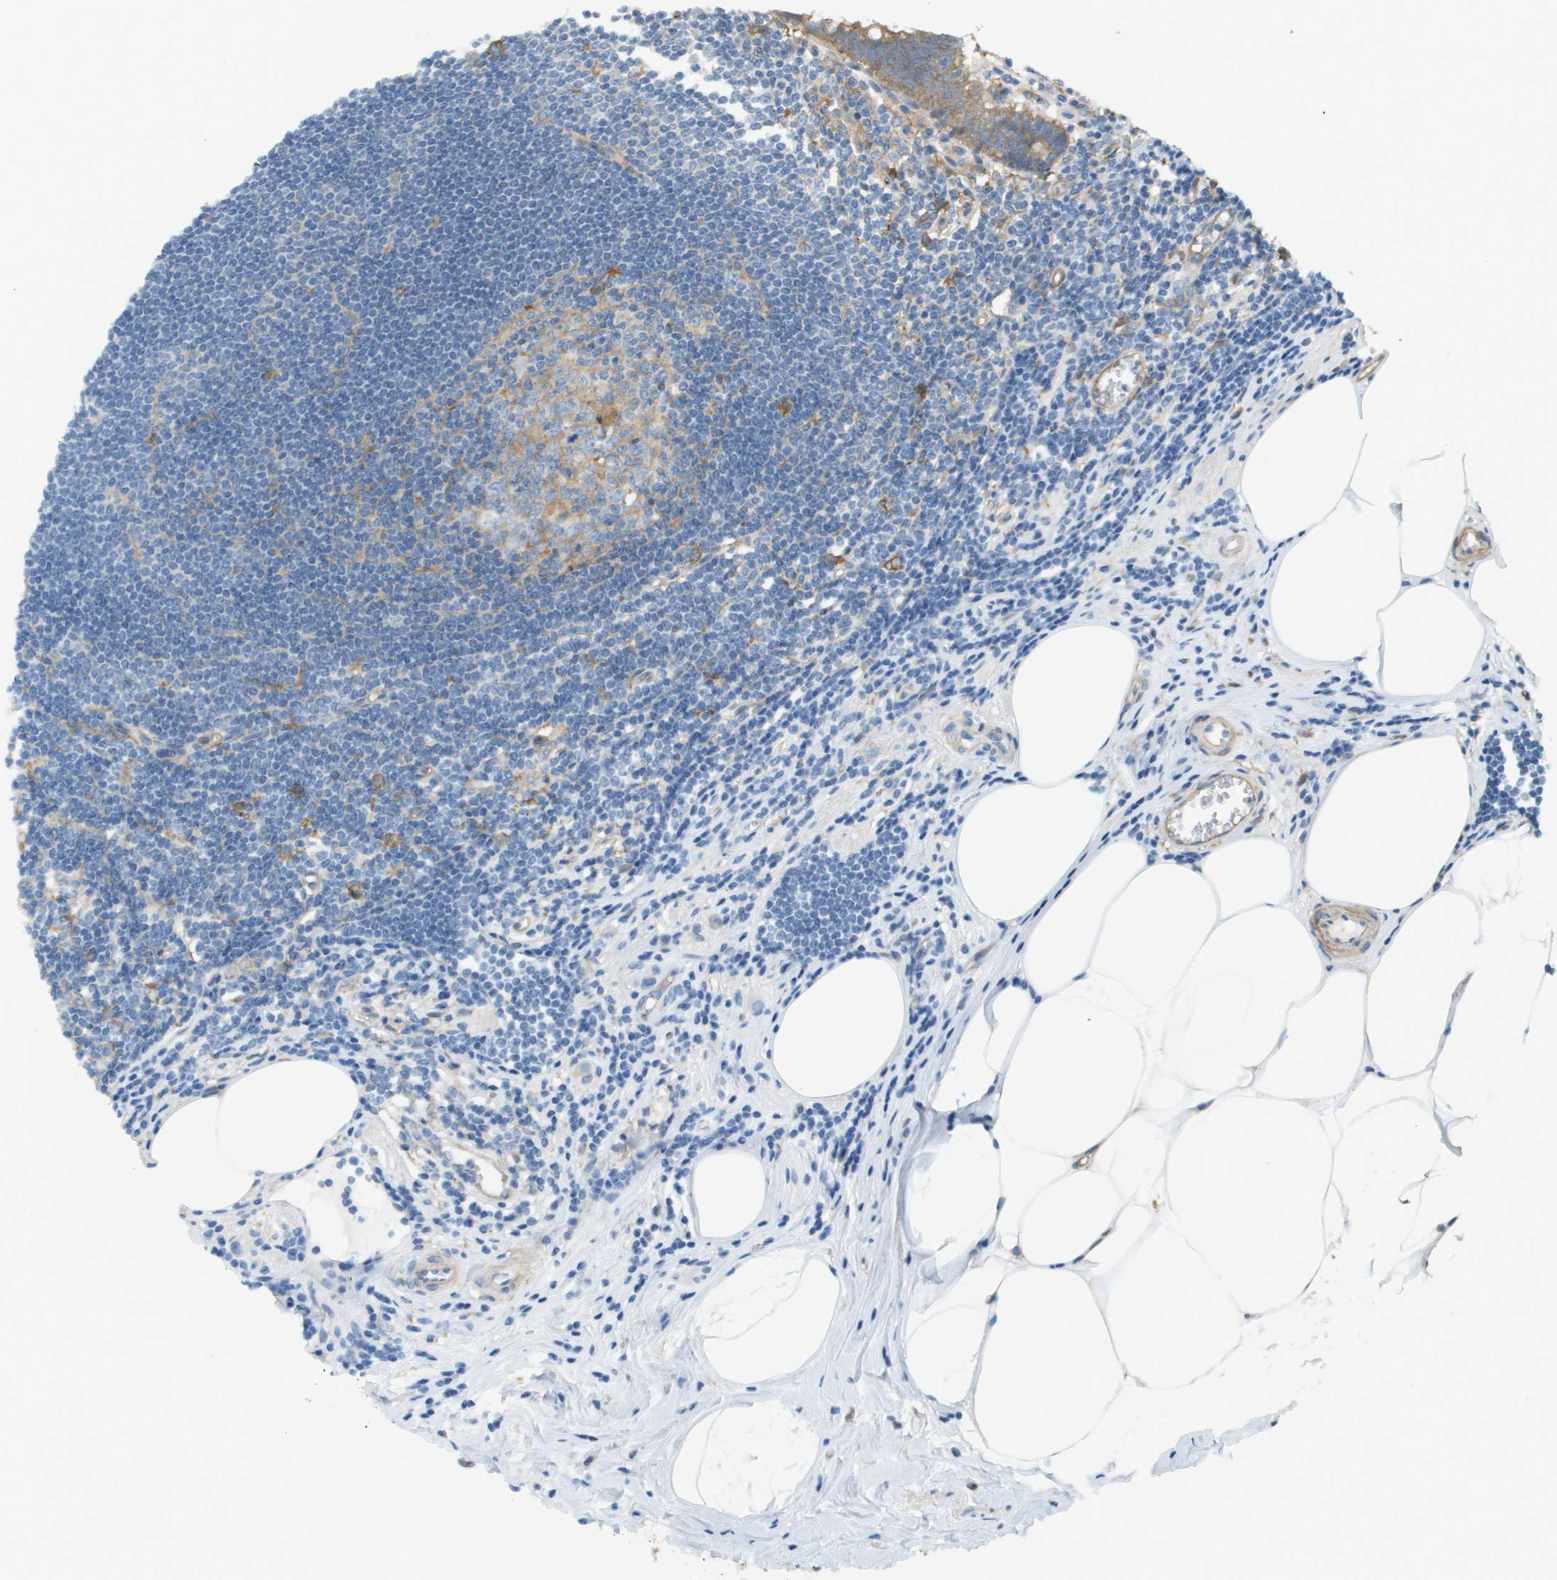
{"staining": {"intensity": "moderate", "quantity": ">75%", "location": "cytoplasmic/membranous"}, "tissue": "appendix", "cell_type": "Glandular cells", "image_type": "normal", "snomed": [{"axis": "morphology", "description": "Normal tissue, NOS"}, {"axis": "topography", "description": "Appendix"}], "caption": "Normal appendix was stained to show a protein in brown. There is medium levels of moderate cytoplasmic/membranous expression in about >75% of glandular cells.", "gene": "CORO1B", "patient": {"sex": "female", "age": 50}}